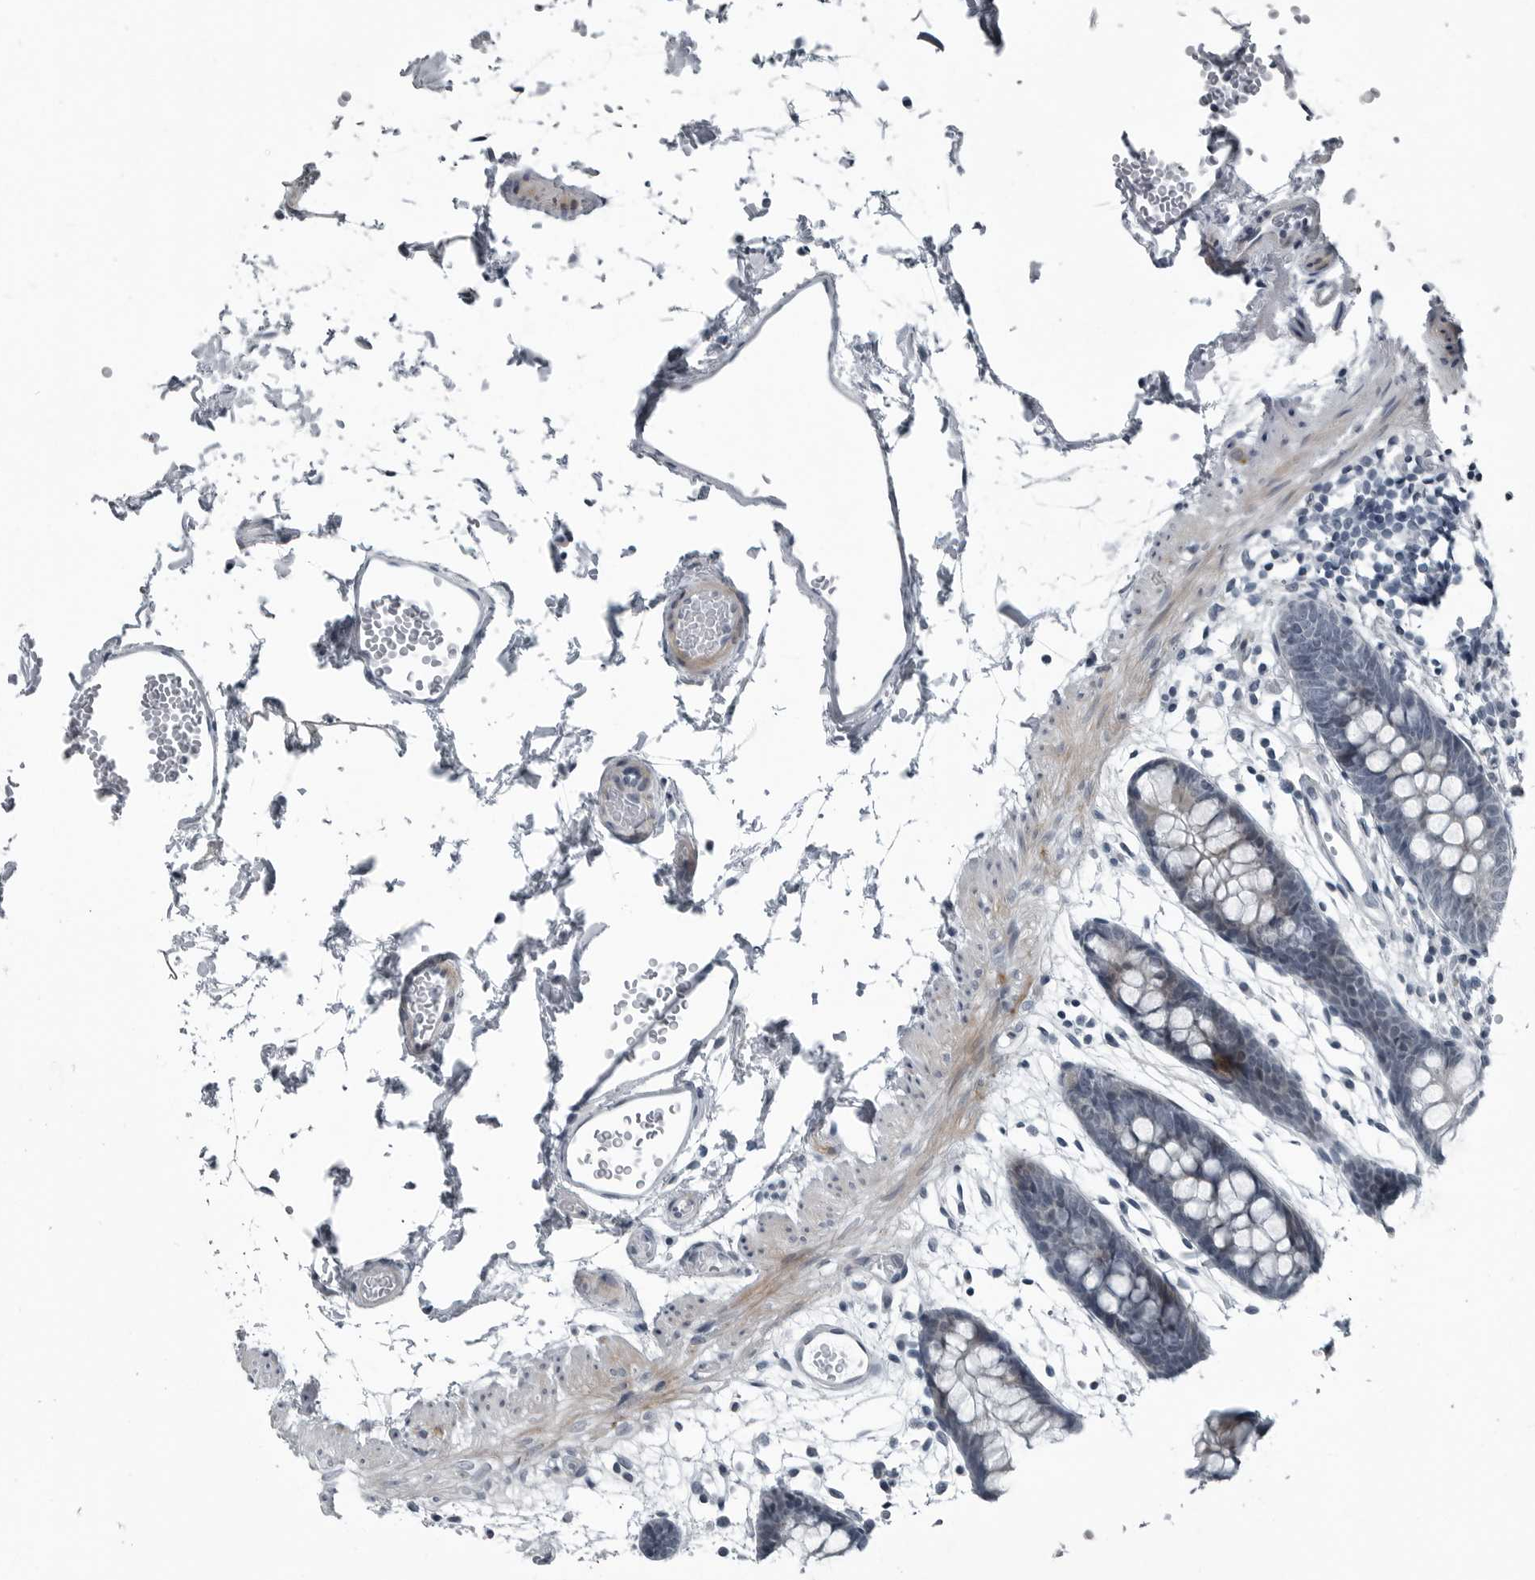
{"staining": {"intensity": "negative", "quantity": "none", "location": "none"}, "tissue": "colon", "cell_type": "Endothelial cells", "image_type": "normal", "snomed": [{"axis": "morphology", "description": "Normal tissue, NOS"}, {"axis": "topography", "description": "Colon"}], "caption": "The photomicrograph demonstrates no staining of endothelial cells in benign colon. (DAB immunohistochemistry visualized using brightfield microscopy, high magnification).", "gene": "DNAAF11", "patient": {"sex": "male", "age": 56}}